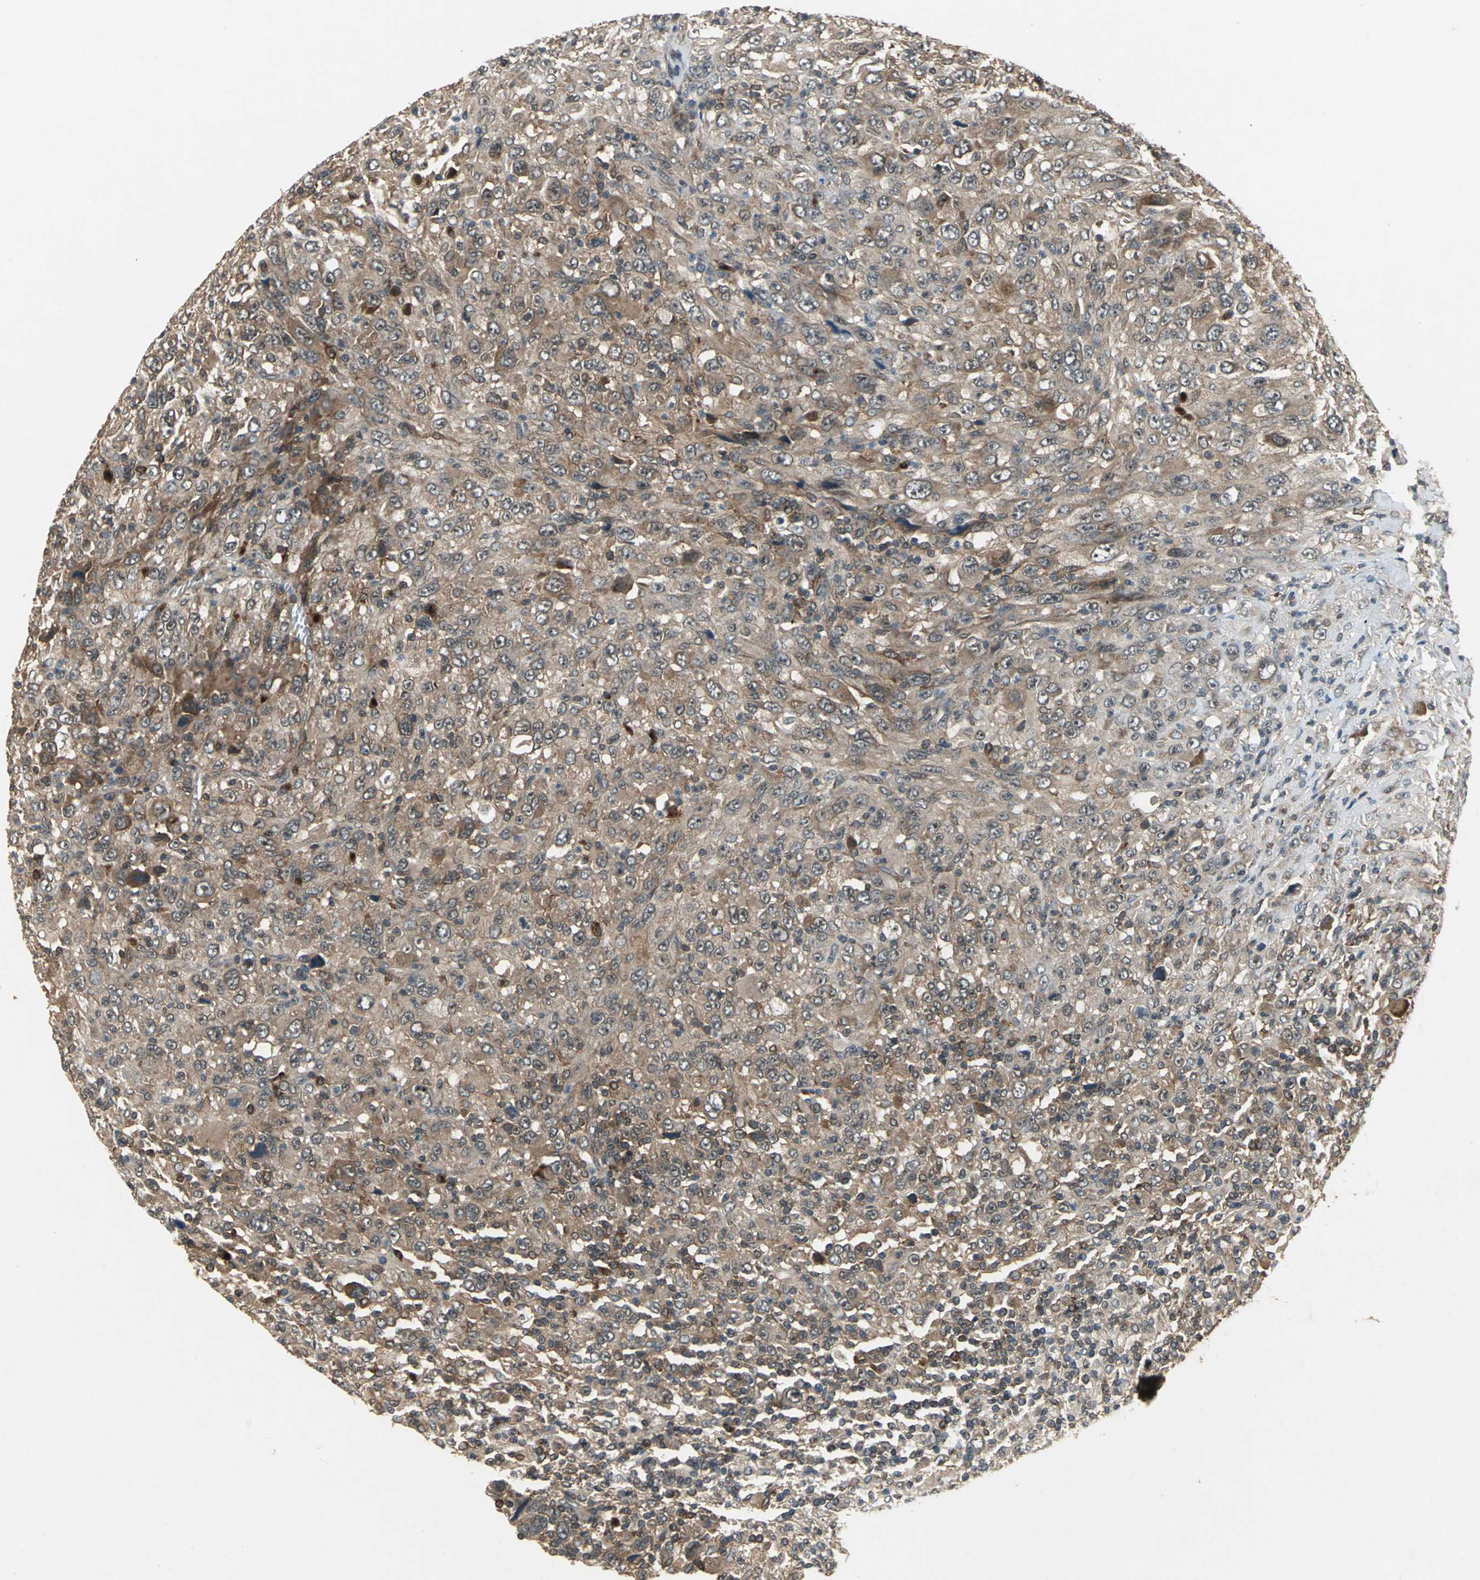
{"staining": {"intensity": "moderate", "quantity": ">75%", "location": "cytoplasmic/membranous"}, "tissue": "melanoma", "cell_type": "Tumor cells", "image_type": "cancer", "snomed": [{"axis": "morphology", "description": "Malignant melanoma, Metastatic site"}, {"axis": "topography", "description": "Skin"}], "caption": "A photomicrograph of melanoma stained for a protein reveals moderate cytoplasmic/membranous brown staining in tumor cells.", "gene": "NFKBIE", "patient": {"sex": "female", "age": 56}}